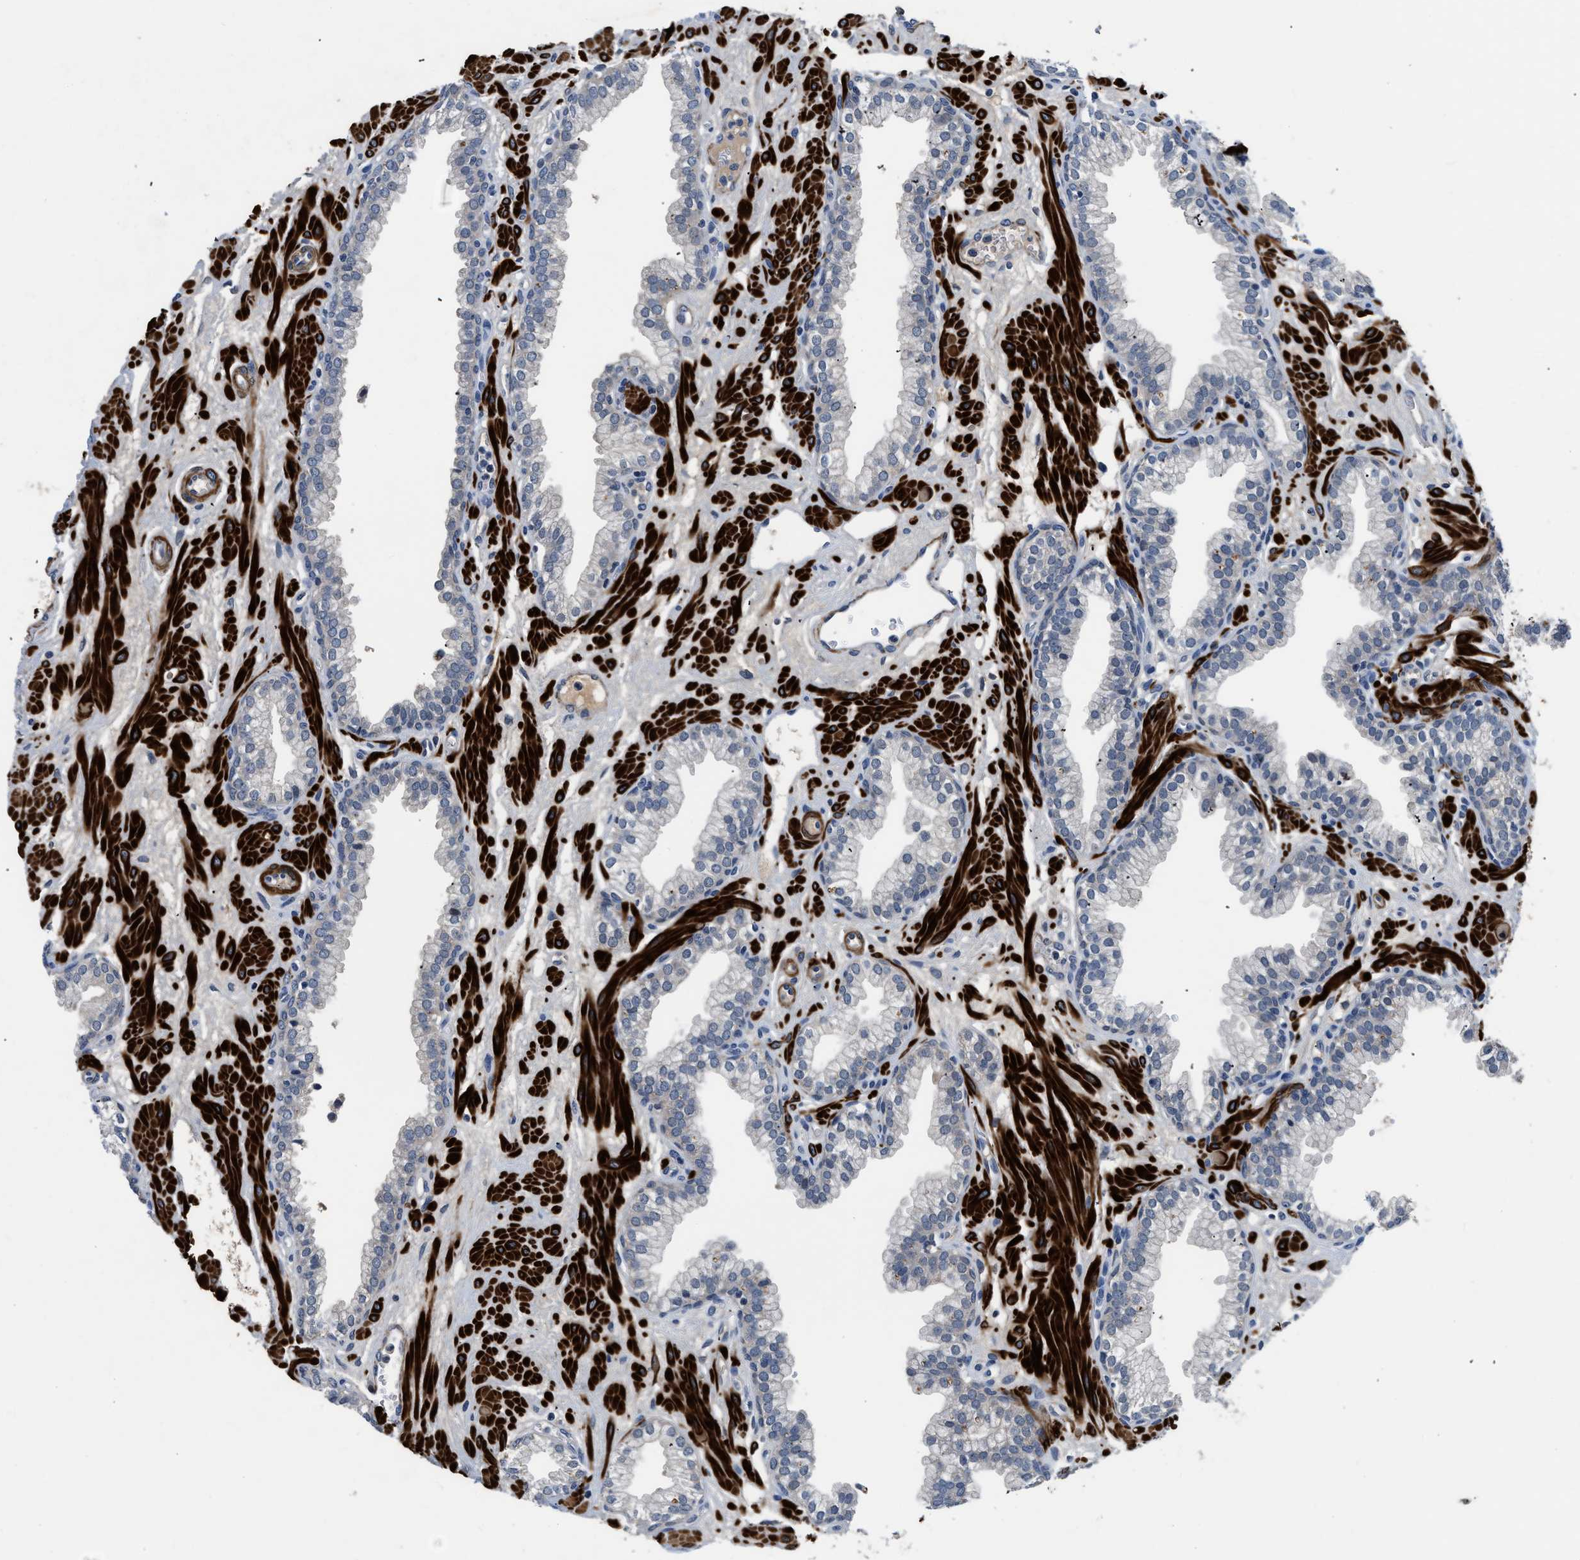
{"staining": {"intensity": "negative", "quantity": "none", "location": "none"}, "tissue": "prostate", "cell_type": "Glandular cells", "image_type": "normal", "snomed": [{"axis": "morphology", "description": "Normal tissue, NOS"}, {"axis": "morphology", "description": "Urothelial carcinoma, Low grade"}, {"axis": "topography", "description": "Urinary bladder"}, {"axis": "topography", "description": "Prostate"}], "caption": "The micrograph exhibits no staining of glandular cells in unremarkable prostate. (Stains: DAB (3,3'-diaminobenzidine) immunohistochemistry (IHC) with hematoxylin counter stain, Microscopy: brightfield microscopy at high magnification).", "gene": "LANCL2", "patient": {"sex": "male", "age": 60}}